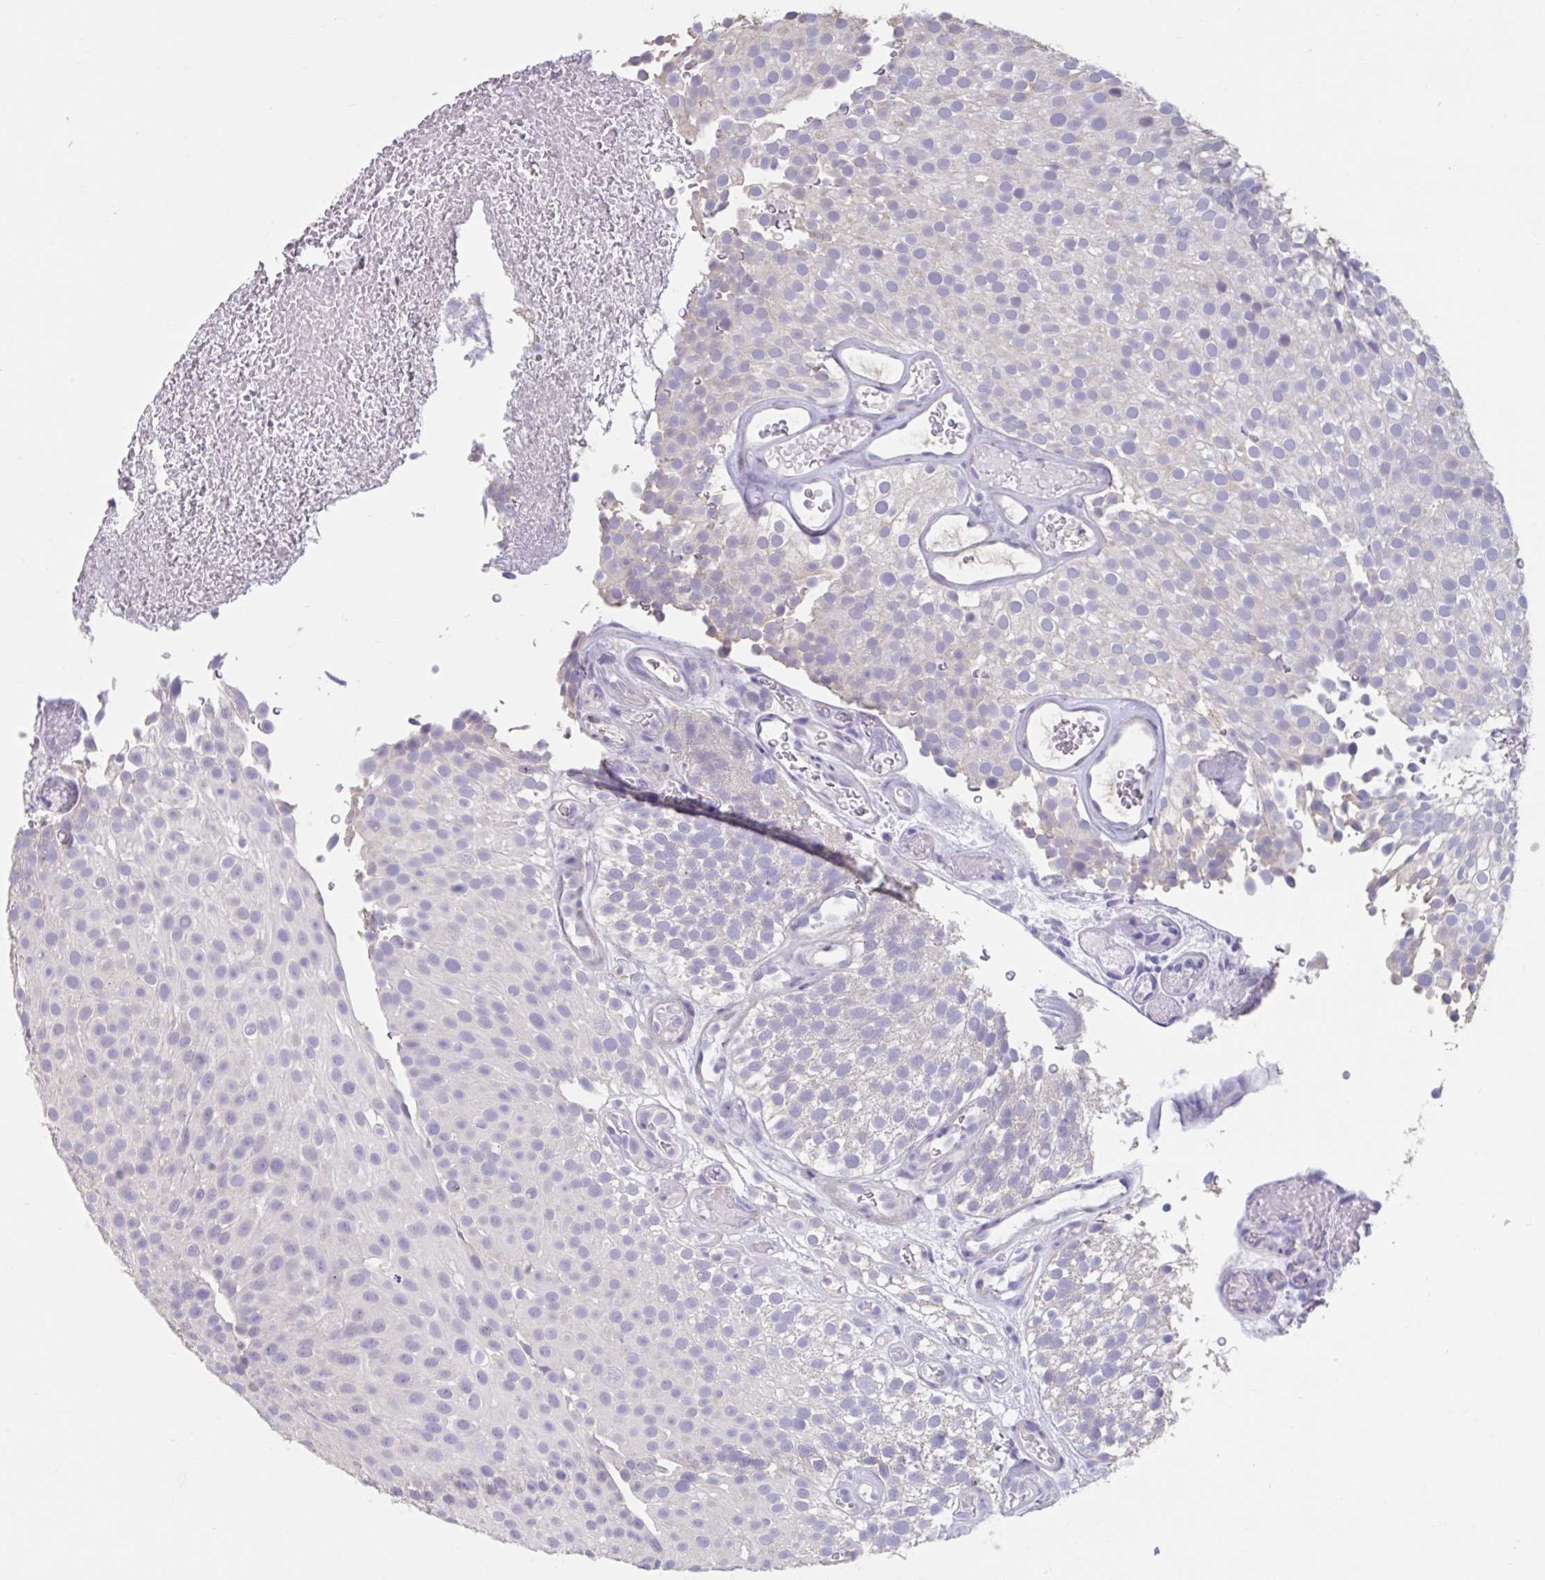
{"staining": {"intensity": "negative", "quantity": "none", "location": "none"}, "tissue": "urothelial cancer", "cell_type": "Tumor cells", "image_type": "cancer", "snomed": [{"axis": "morphology", "description": "Urothelial carcinoma, Low grade"}, {"axis": "topography", "description": "Urinary bladder"}], "caption": "This is a micrograph of immunohistochemistry staining of urothelial cancer, which shows no staining in tumor cells.", "gene": "GPR162", "patient": {"sex": "male", "age": 78}}